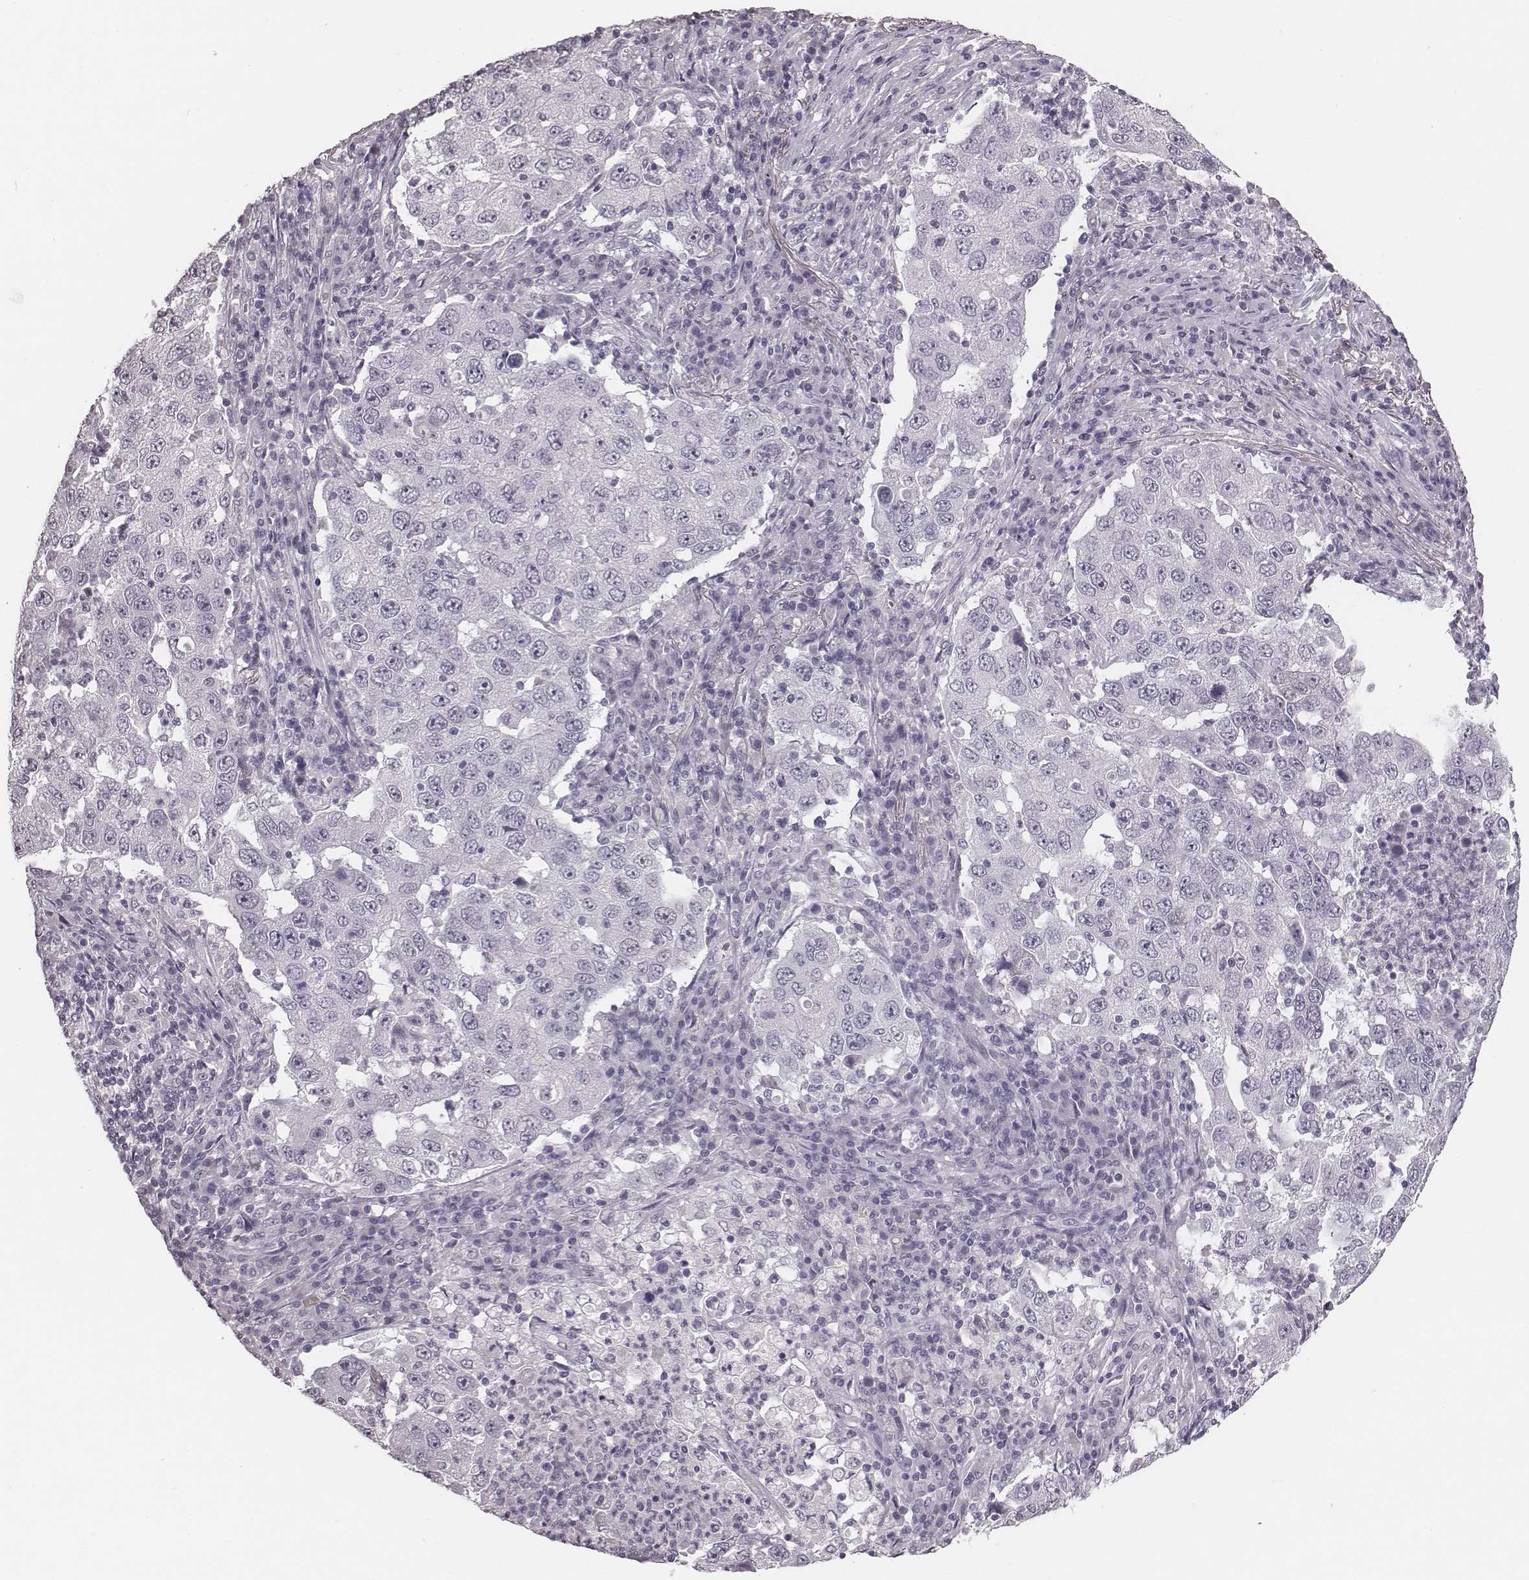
{"staining": {"intensity": "negative", "quantity": "none", "location": "none"}, "tissue": "lung cancer", "cell_type": "Tumor cells", "image_type": "cancer", "snomed": [{"axis": "morphology", "description": "Adenocarcinoma, NOS"}, {"axis": "topography", "description": "Lung"}], "caption": "Immunohistochemistry (IHC) micrograph of lung cancer stained for a protein (brown), which exhibits no positivity in tumor cells.", "gene": "CSHL1", "patient": {"sex": "male", "age": 73}}